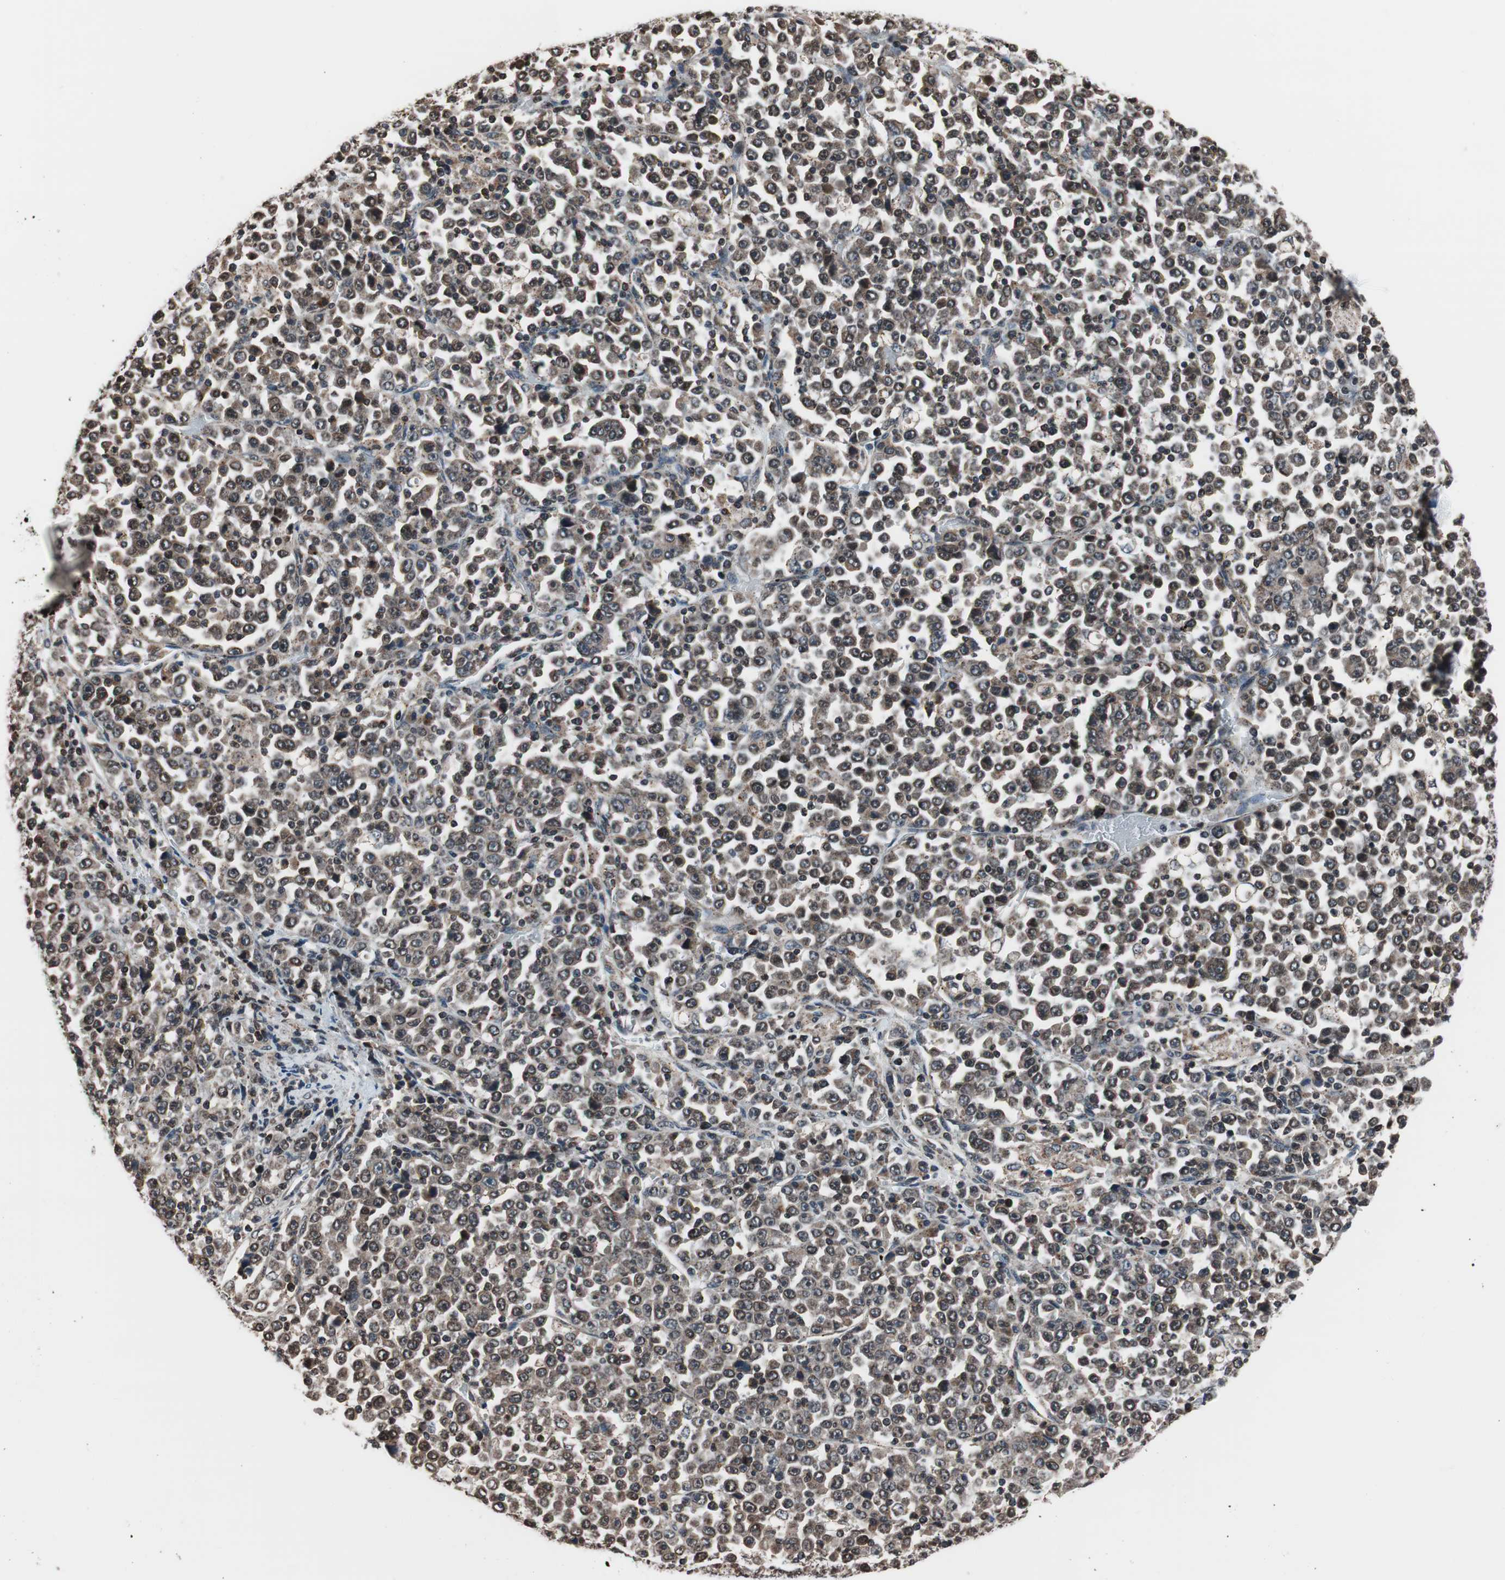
{"staining": {"intensity": "weak", "quantity": ">75%", "location": "cytoplasmic/membranous"}, "tissue": "stomach cancer", "cell_type": "Tumor cells", "image_type": "cancer", "snomed": [{"axis": "morphology", "description": "Normal tissue, NOS"}, {"axis": "morphology", "description": "Adenocarcinoma, NOS"}, {"axis": "topography", "description": "Stomach, upper"}, {"axis": "topography", "description": "Stomach"}], "caption": "Immunohistochemistry staining of adenocarcinoma (stomach), which shows low levels of weak cytoplasmic/membranous staining in approximately >75% of tumor cells indicating weak cytoplasmic/membranous protein staining. The staining was performed using DAB (brown) for protein detection and nuclei were counterstained in hematoxylin (blue).", "gene": "RFC1", "patient": {"sex": "male", "age": 59}}